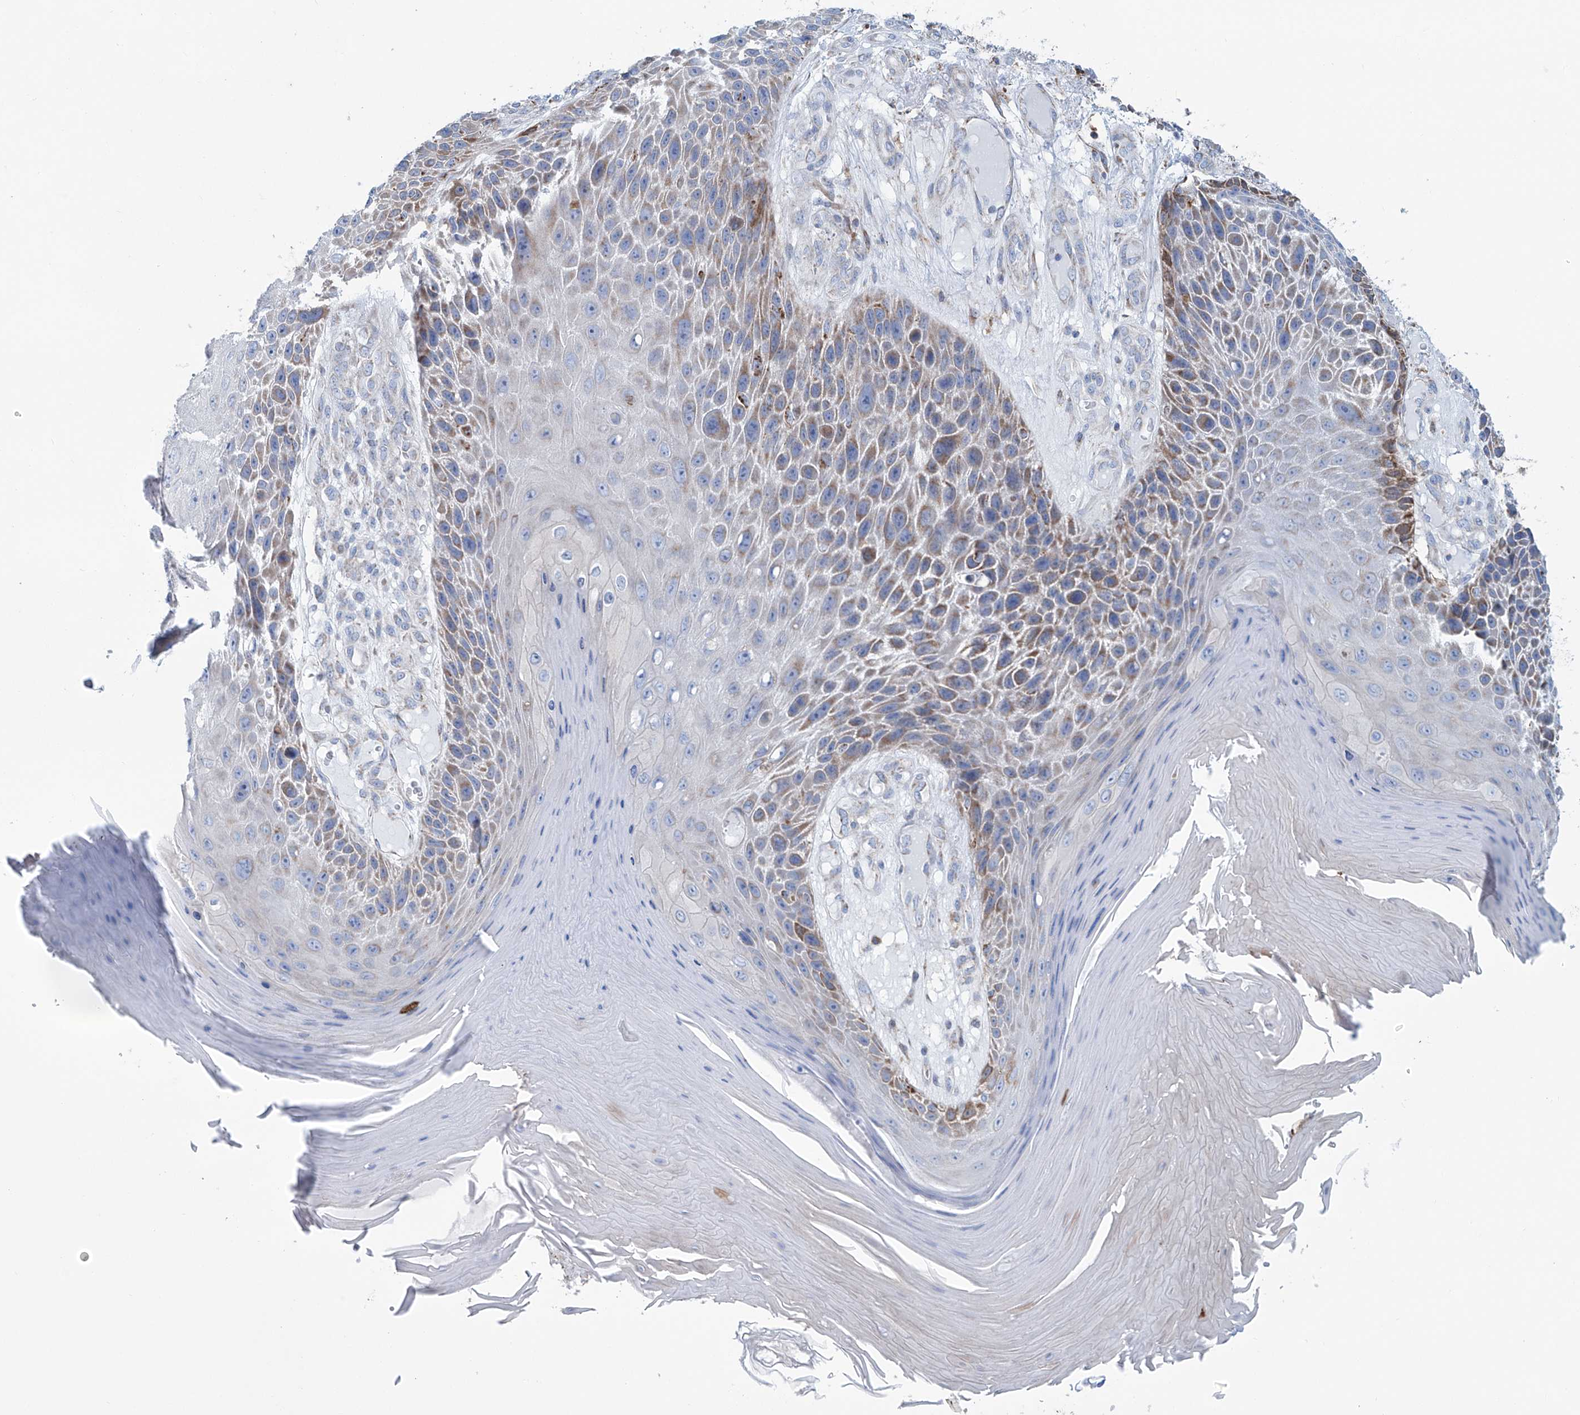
{"staining": {"intensity": "moderate", "quantity": "25%-75%", "location": "cytoplasmic/membranous"}, "tissue": "skin cancer", "cell_type": "Tumor cells", "image_type": "cancer", "snomed": [{"axis": "morphology", "description": "Squamous cell carcinoma, NOS"}, {"axis": "topography", "description": "Skin"}], "caption": "Tumor cells show medium levels of moderate cytoplasmic/membranous positivity in approximately 25%-75% of cells in human skin squamous cell carcinoma.", "gene": "ALDH6A1", "patient": {"sex": "female", "age": 88}}